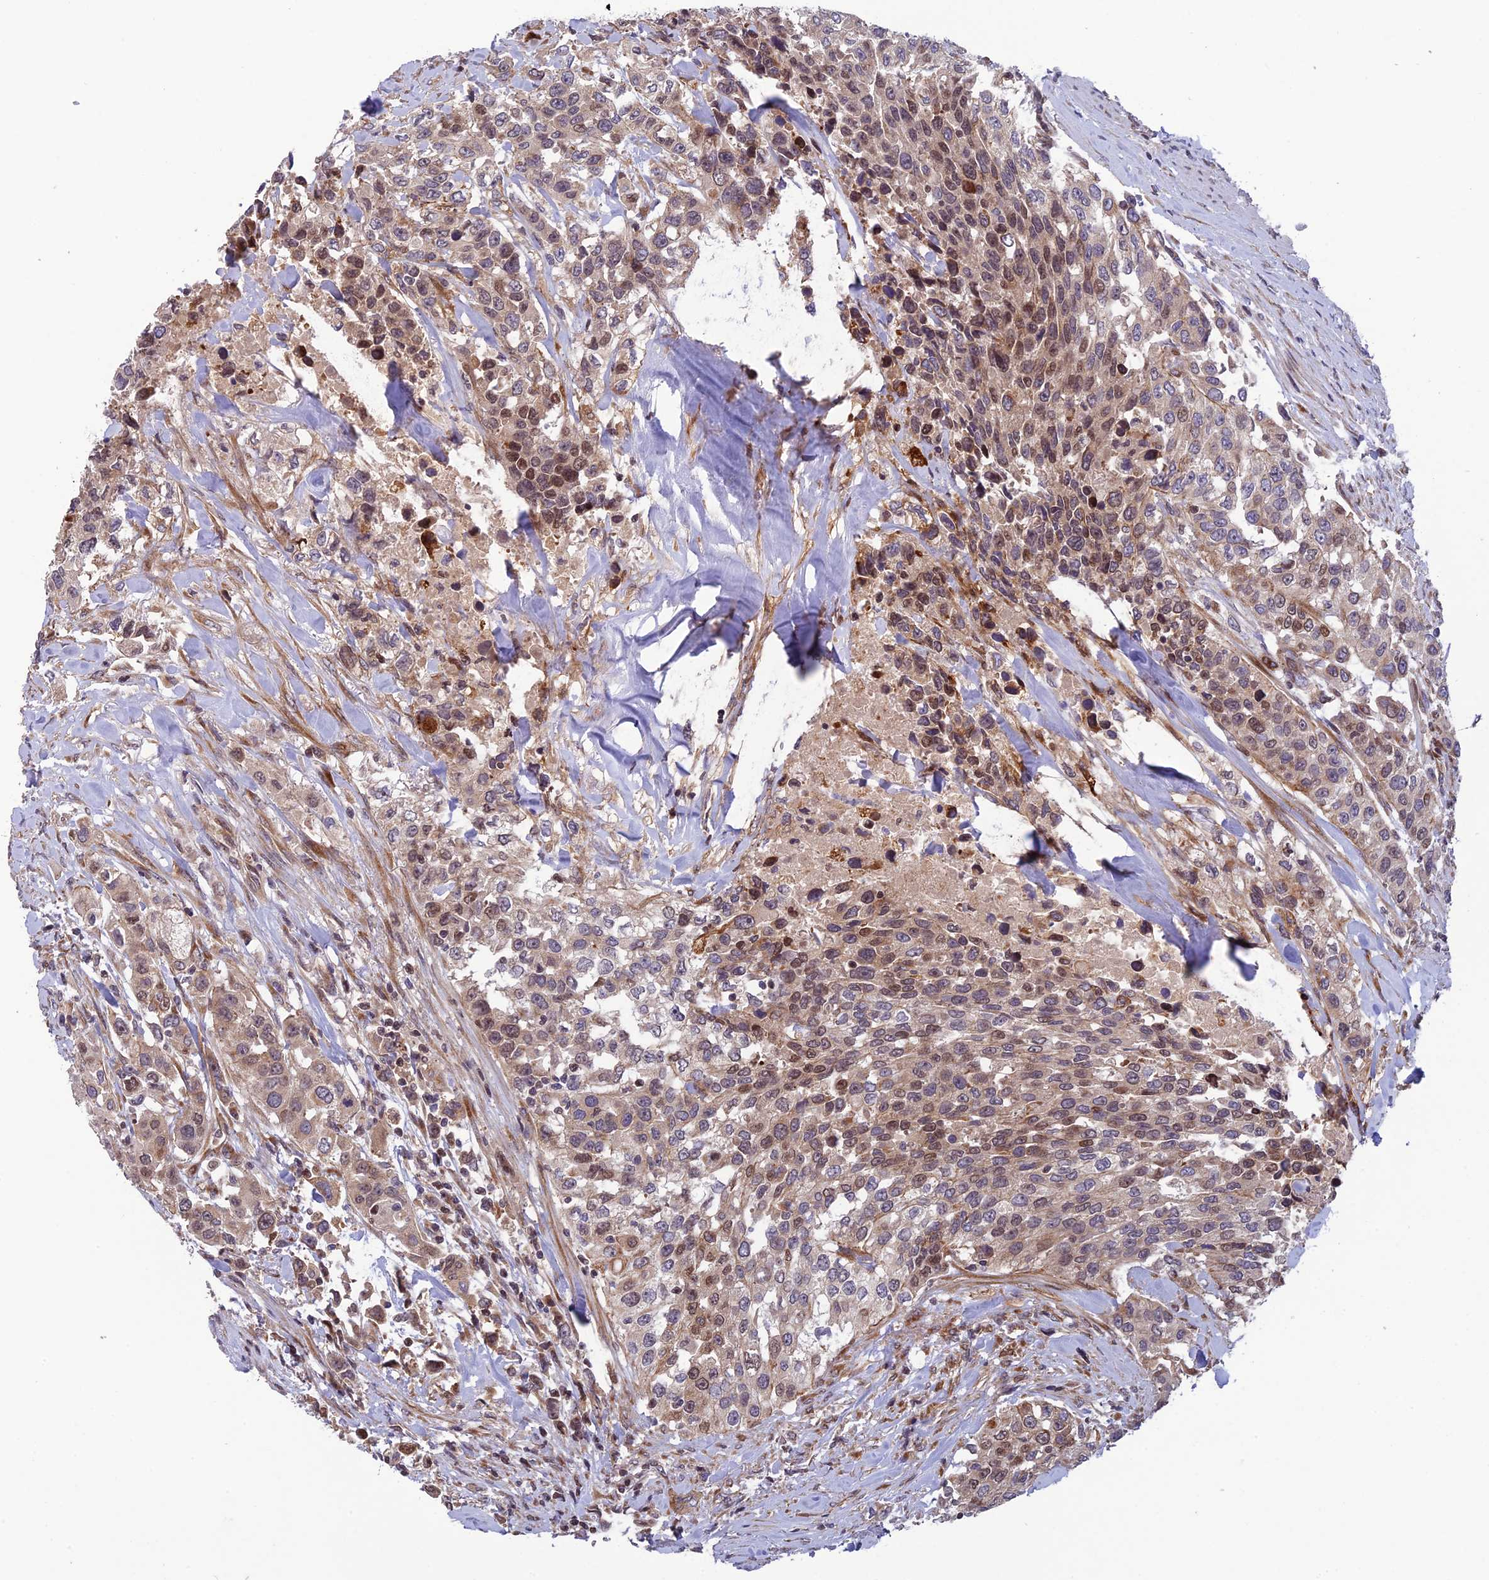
{"staining": {"intensity": "moderate", "quantity": "25%-75%", "location": "cytoplasmic/membranous,nuclear"}, "tissue": "urothelial cancer", "cell_type": "Tumor cells", "image_type": "cancer", "snomed": [{"axis": "morphology", "description": "Urothelial carcinoma, High grade"}, {"axis": "topography", "description": "Urinary bladder"}], "caption": "This micrograph exhibits urothelial carcinoma (high-grade) stained with immunohistochemistry (IHC) to label a protein in brown. The cytoplasmic/membranous and nuclear of tumor cells show moderate positivity for the protein. Nuclei are counter-stained blue.", "gene": "SMIM7", "patient": {"sex": "female", "age": 80}}